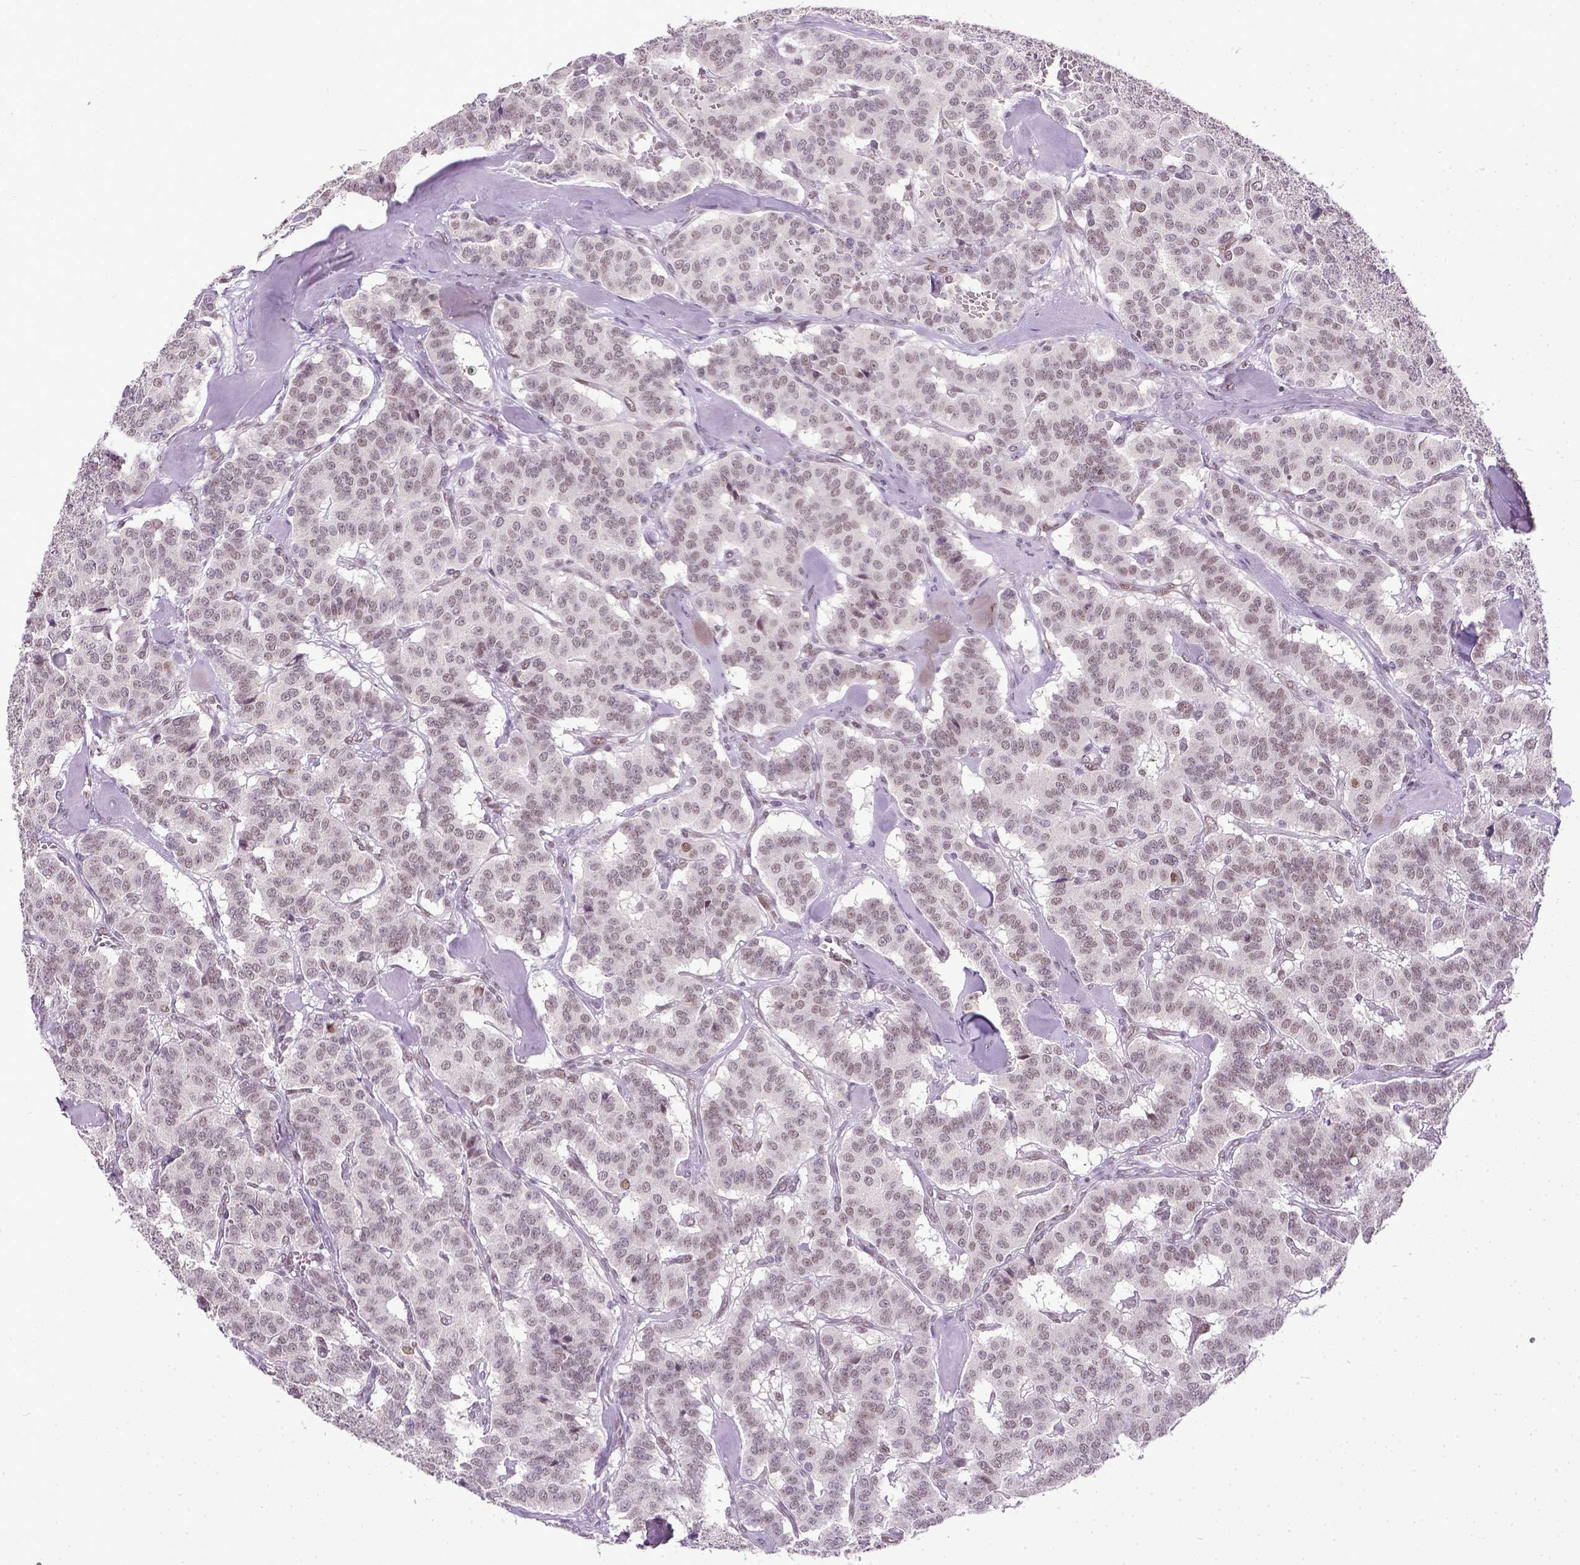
{"staining": {"intensity": "weak", "quantity": "25%-75%", "location": "nuclear"}, "tissue": "carcinoid", "cell_type": "Tumor cells", "image_type": "cancer", "snomed": [{"axis": "morphology", "description": "Normal tissue, NOS"}, {"axis": "morphology", "description": "Carcinoid, malignant, NOS"}, {"axis": "topography", "description": "Lung"}], "caption": "Brown immunohistochemical staining in human carcinoid (malignant) shows weak nuclear expression in approximately 25%-75% of tumor cells.", "gene": "ERCC1", "patient": {"sex": "female", "age": 46}}